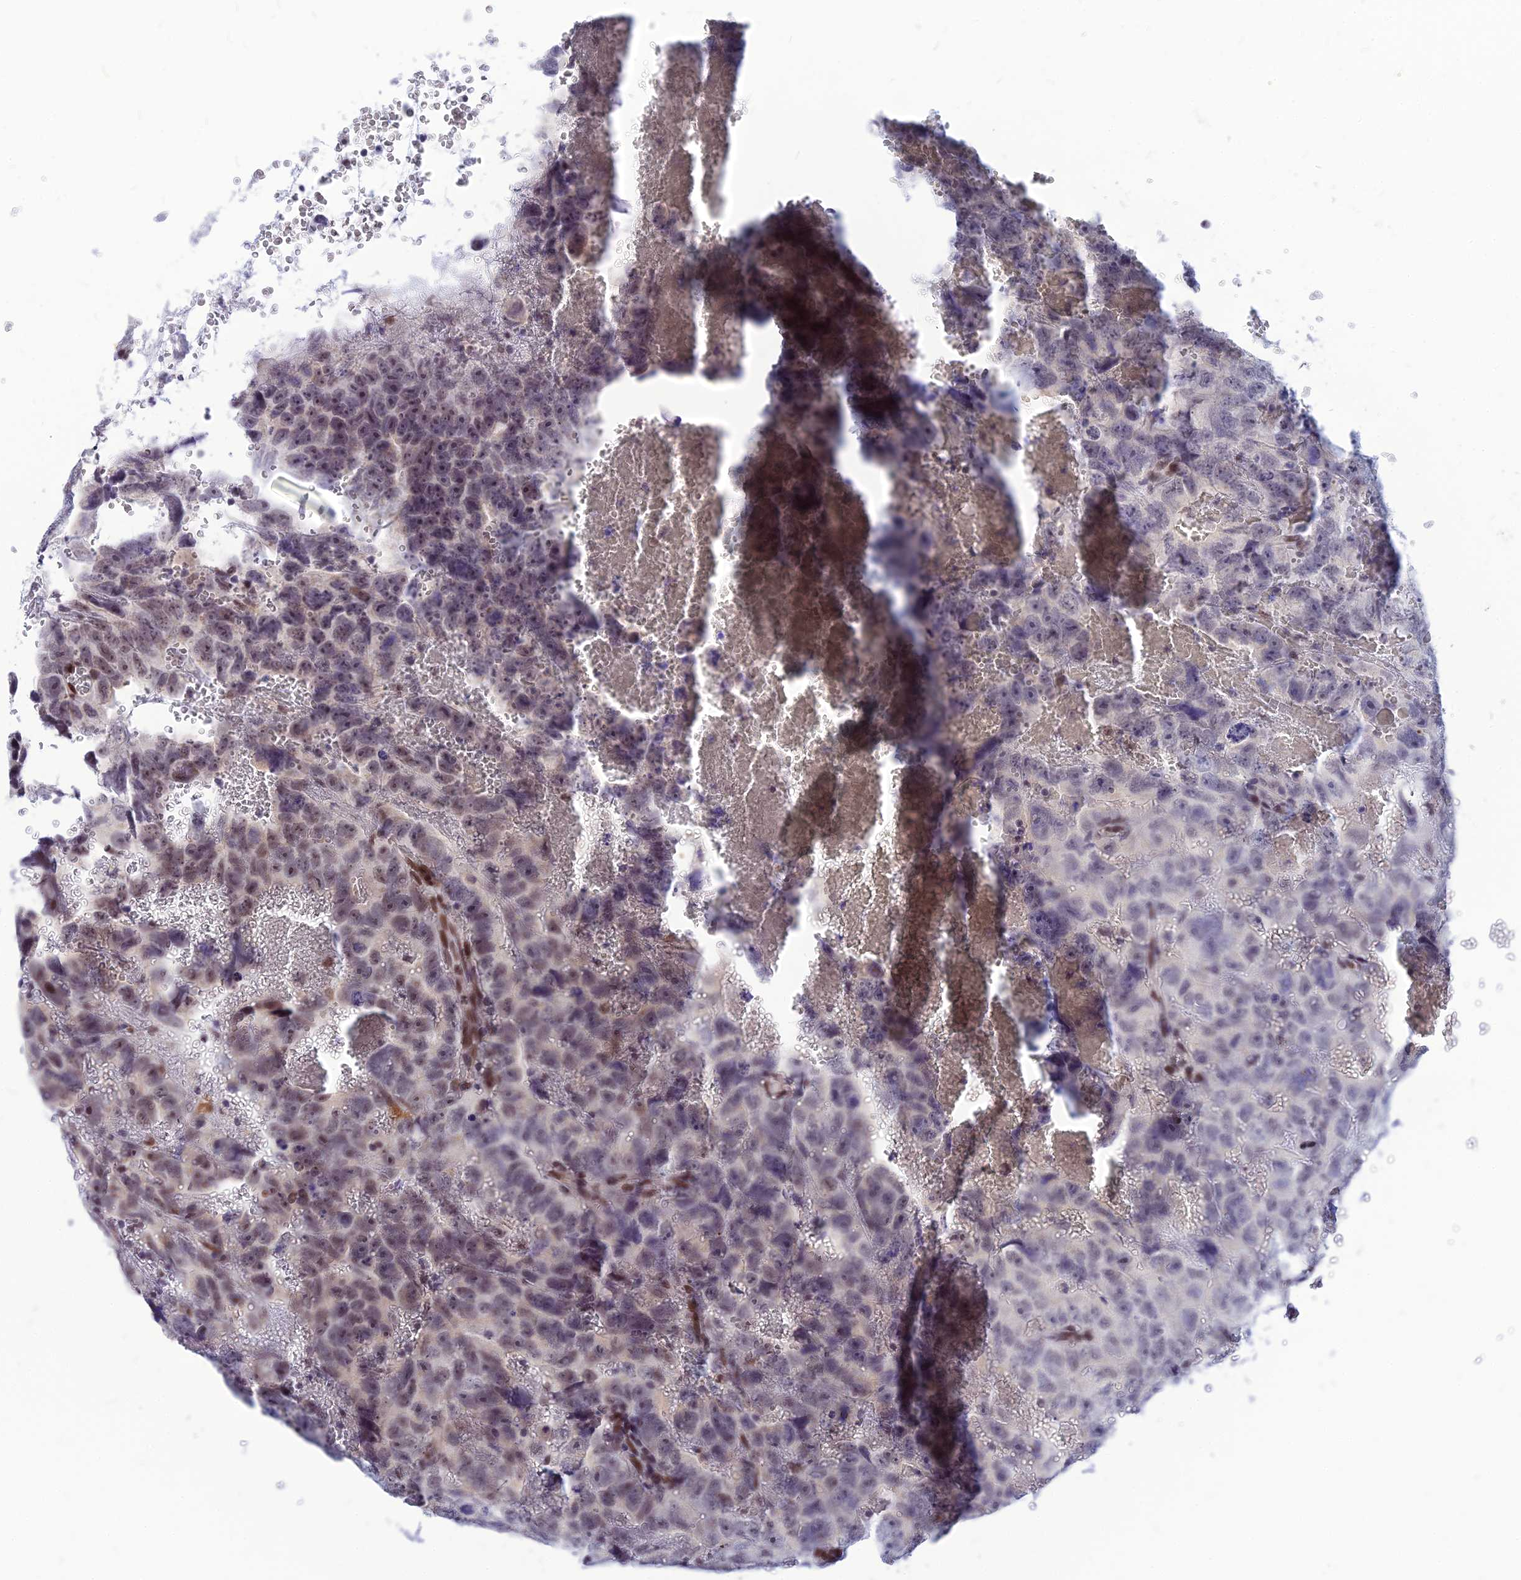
{"staining": {"intensity": "weak", "quantity": "25%-75%", "location": "nuclear"}, "tissue": "testis cancer", "cell_type": "Tumor cells", "image_type": "cancer", "snomed": [{"axis": "morphology", "description": "Carcinoma, Embryonal, NOS"}, {"axis": "topography", "description": "Testis"}], "caption": "Testis cancer (embryonal carcinoma) stained with a protein marker exhibits weak staining in tumor cells.", "gene": "KCTD13", "patient": {"sex": "male", "age": 45}}